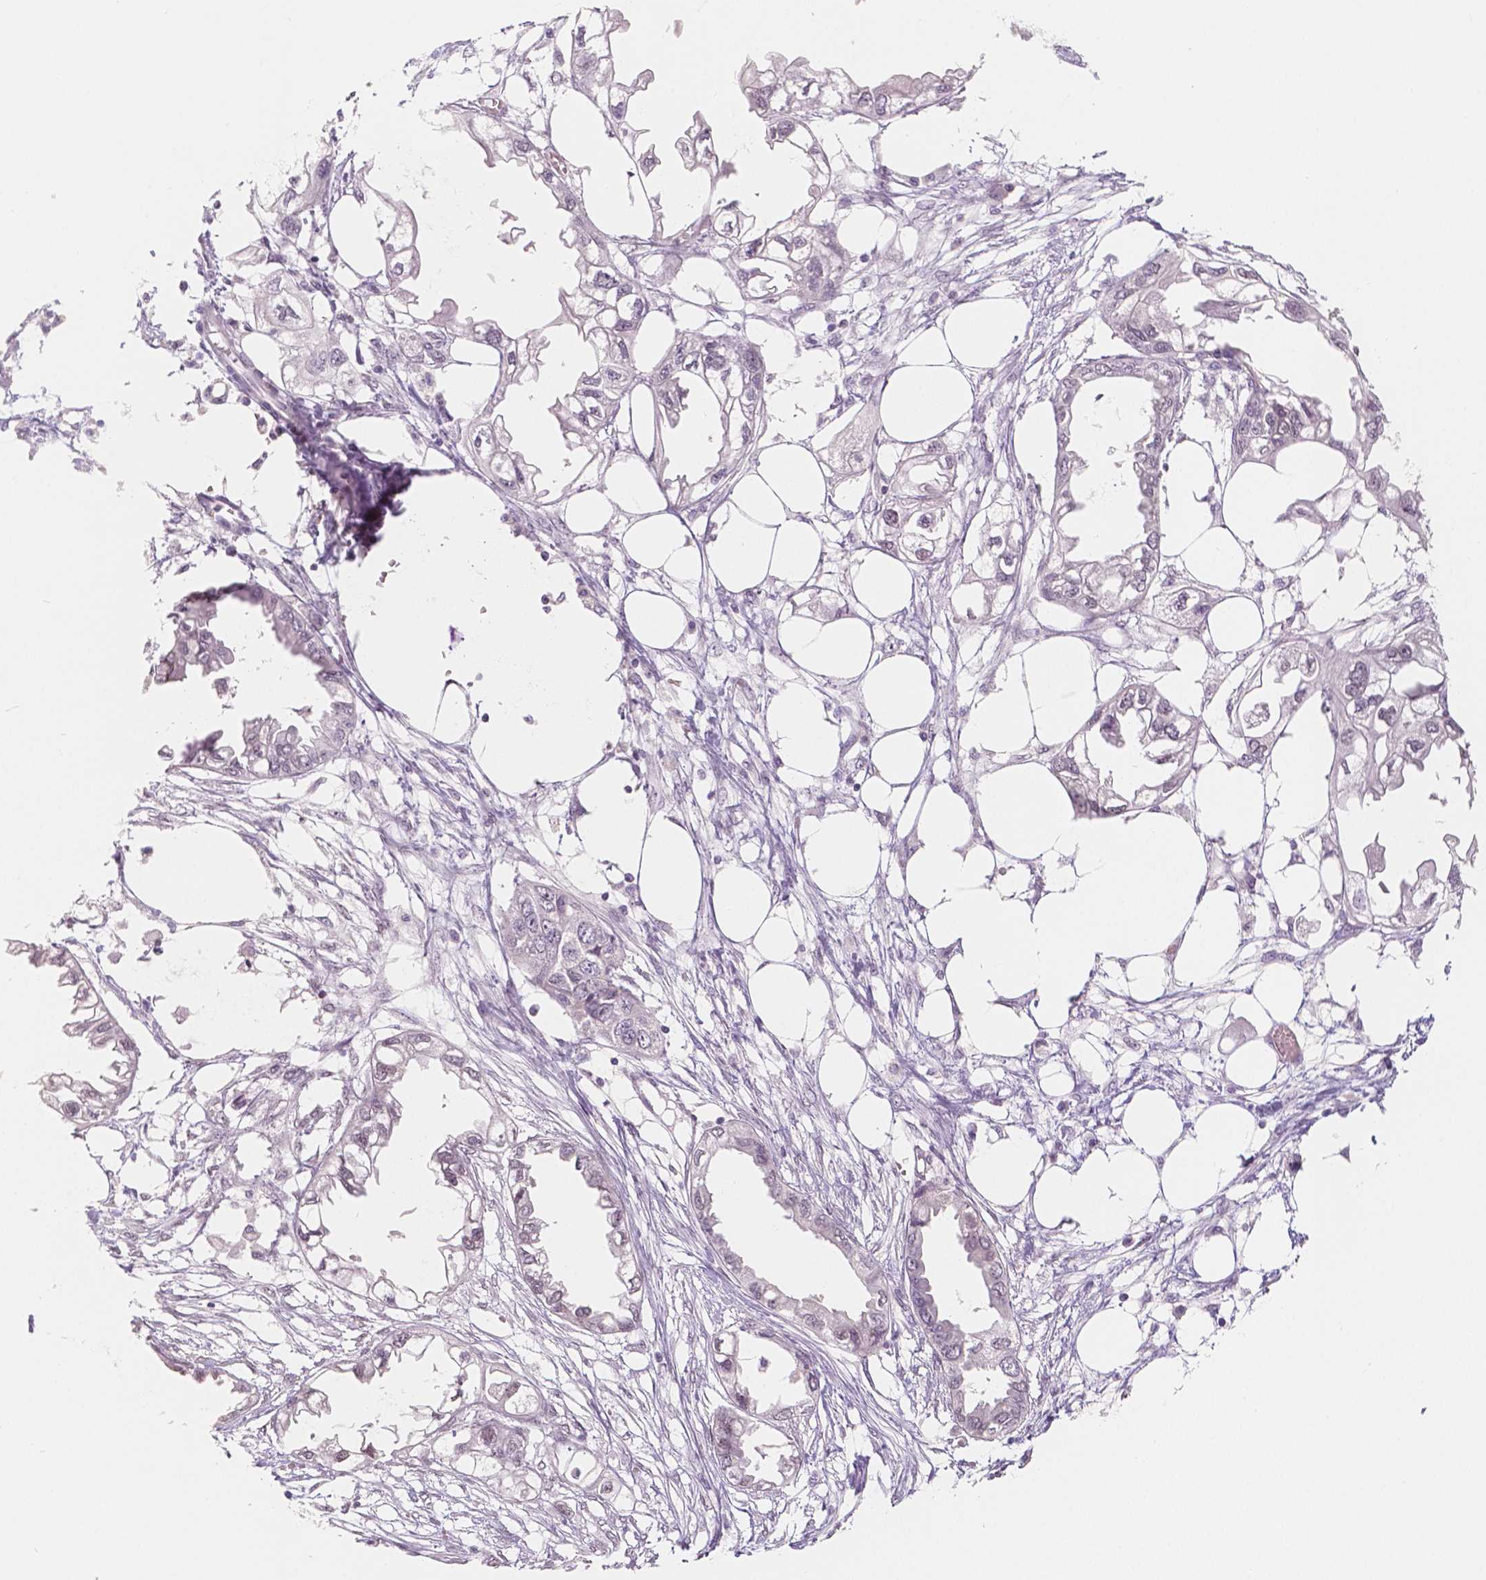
{"staining": {"intensity": "negative", "quantity": "none", "location": "none"}, "tissue": "endometrial cancer", "cell_type": "Tumor cells", "image_type": "cancer", "snomed": [{"axis": "morphology", "description": "Adenocarcinoma, NOS"}, {"axis": "morphology", "description": "Adenocarcinoma, metastatic, NOS"}, {"axis": "topography", "description": "Adipose tissue"}, {"axis": "topography", "description": "Endometrium"}], "caption": "A high-resolution histopathology image shows IHC staining of endometrial cancer, which reveals no significant staining in tumor cells. (Stains: DAB (3,3'-diaminobenzidine) immunohistochemistry (IHC) with hematoxylin counter stain, Microscopy: brightfield microscopy at high magnification).", "gene": "KDM5B", "patient": {"sex": "female", "age": 67}}